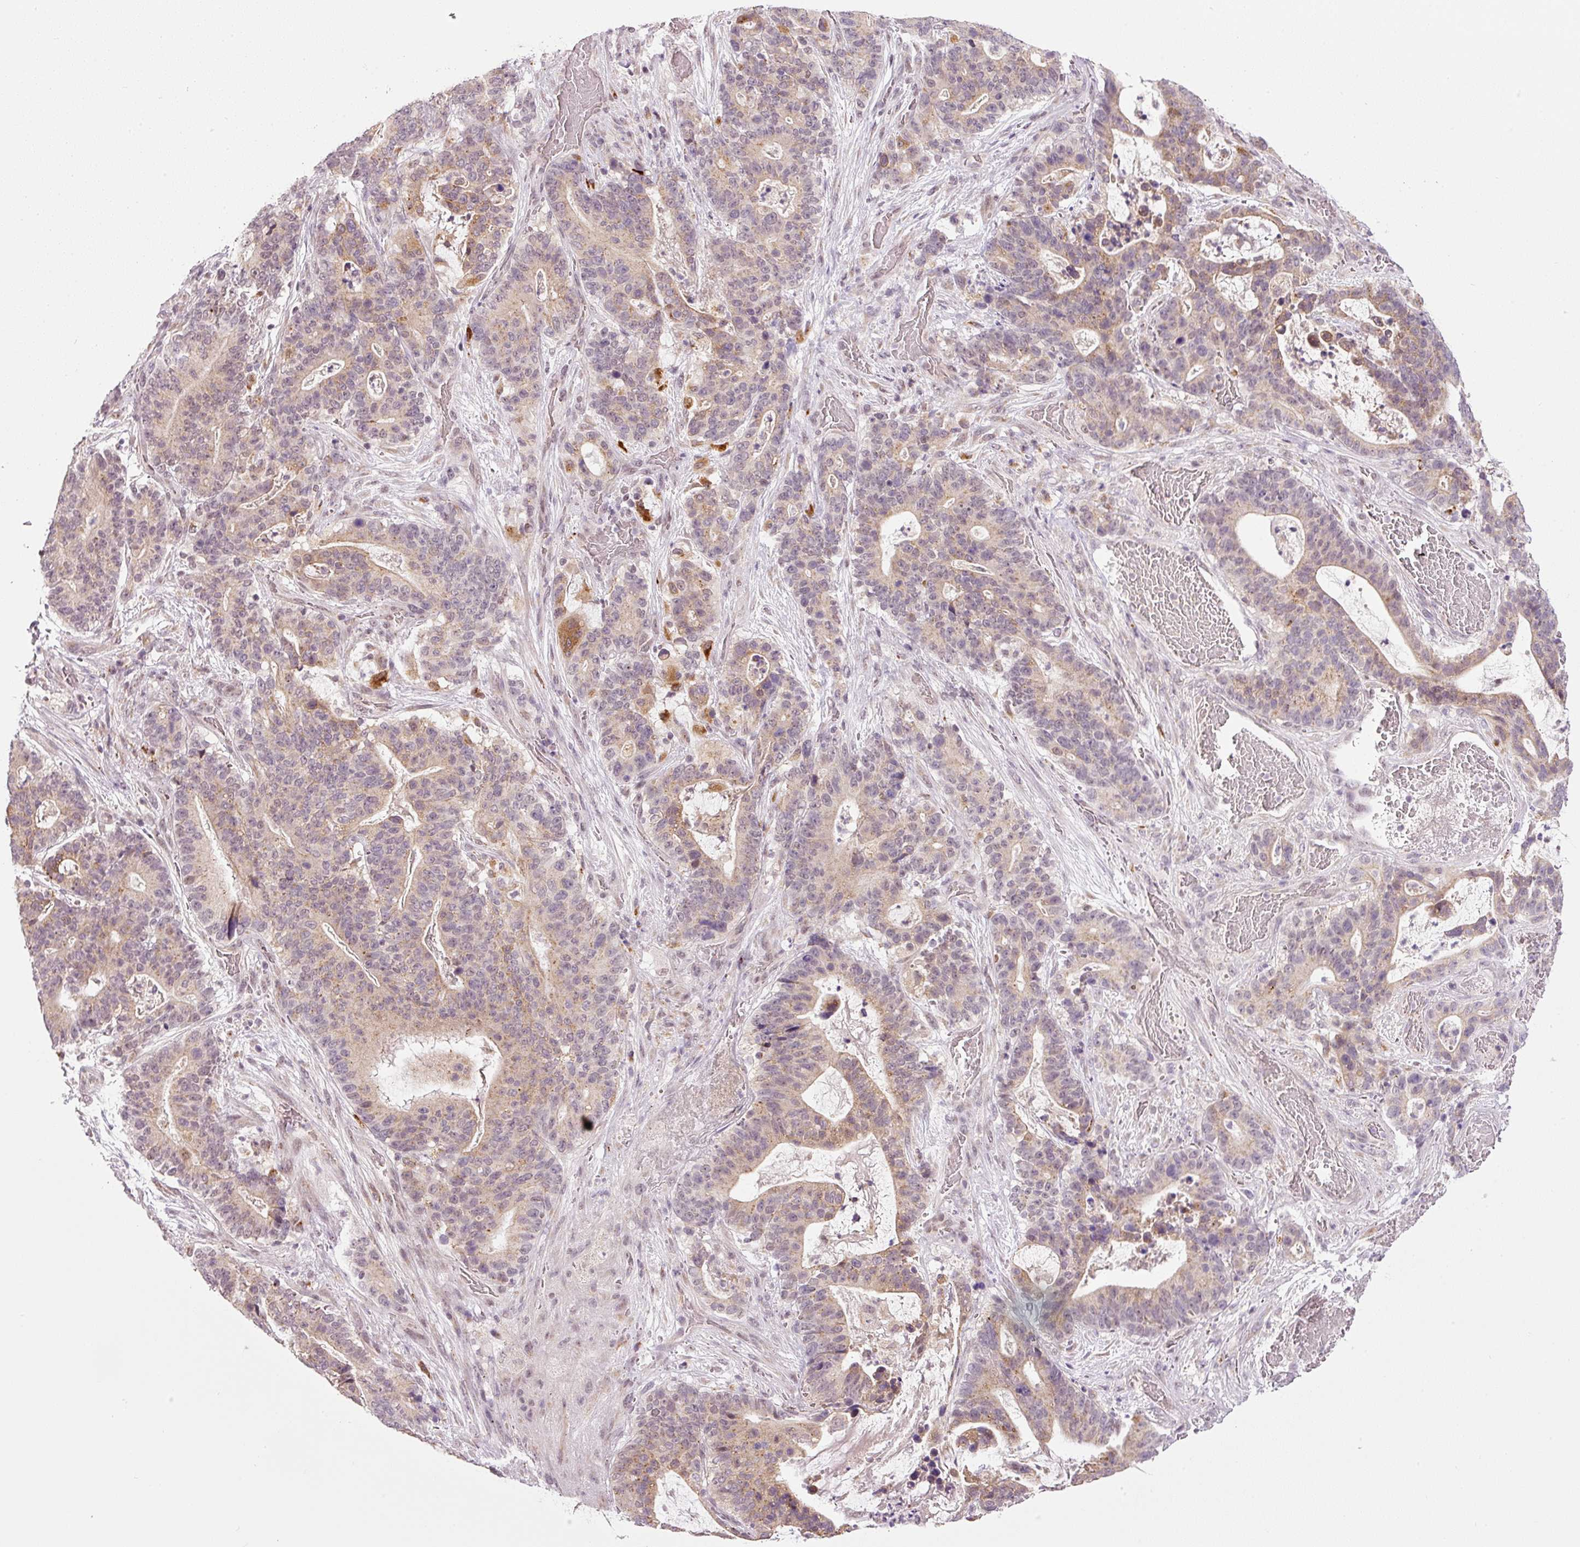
{"staining": {"intensity": "weak", "quantity": "25%-75%", "location": "cytoplasmic/membranous"}, "tissue": "stomach cancer", "cell_type": "Tumor cells", "image_type": "cancer", "snomed": [{"axis": "morphology", "description": "Normal tissue, NOS"}, {"axis": "morphology", "description": "Adenocarcinoma, NOS"}, {"axis": "topography", "description": "Stomach"}], "caption": "Immunohistochemistry (IHC) photomicrograph of human adenocarcinoma (stomach) stained for a protein (brown), which displays low levels of weak cytoplasmic/membranous expression in approximately 25%-75% of tumor cells.", "gene": "ZNF639", "patient": {"sex": "female", "age": 64}}